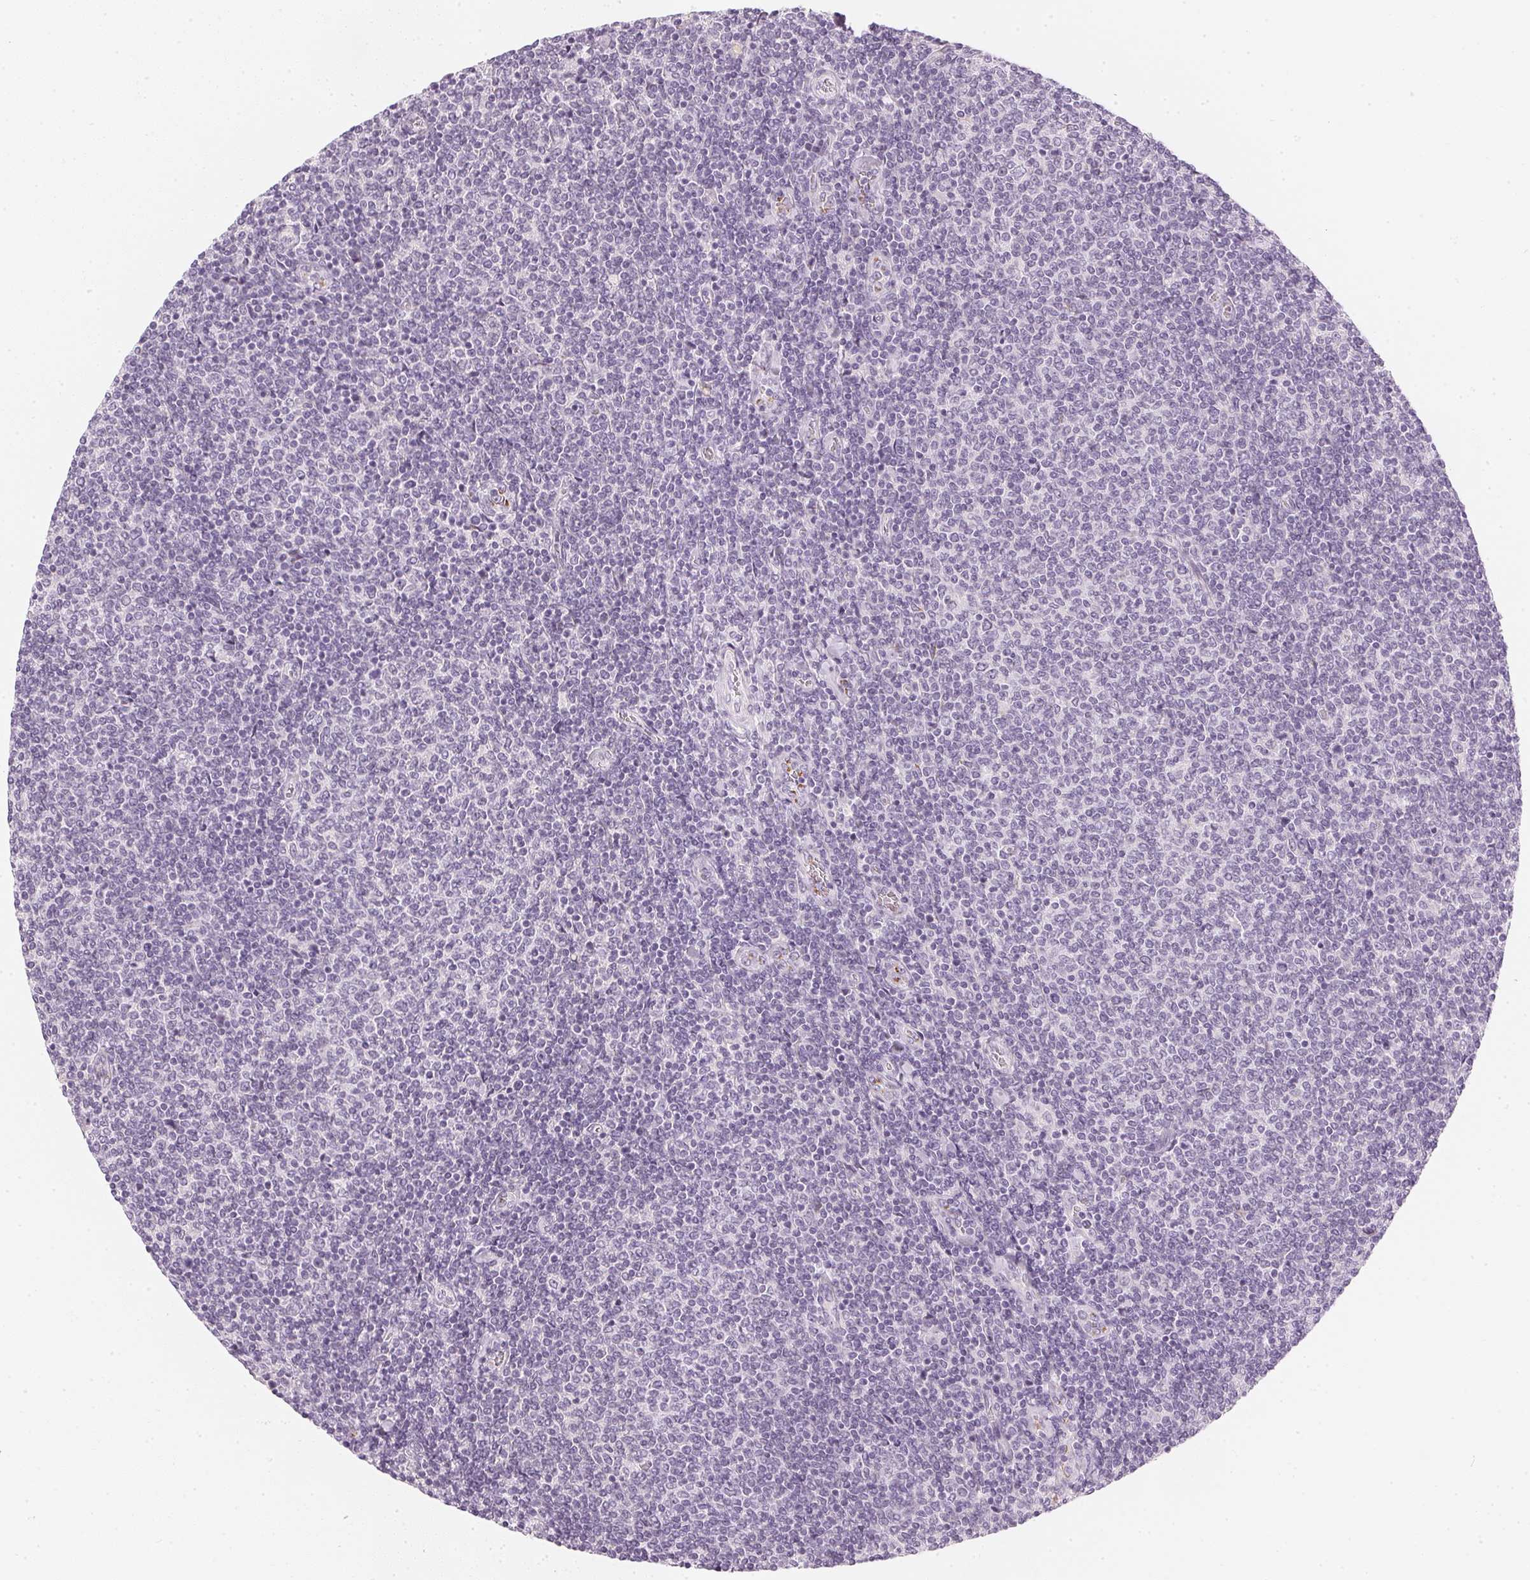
{"staining": {"intensity": "negative", "quantity": "none", "location": "none"}, "tissue": "lymphoma", "cell_type": "Tumor cells", "image_type": "cancer", "snomed": [{"axis": "morphology", "description": "Malignant lymphoma, non-Hodgkin's type, Low grade"}, {"axis": "topography", "description": "Lymph node"}], "caption": "An image of malignant lymphoma, non-Hodgkin's type (low-grade) stained for a protein displays no brown staining in tumor cells.", "gene": "CHST4", "patient": {"sex": "male", "age": 52}}